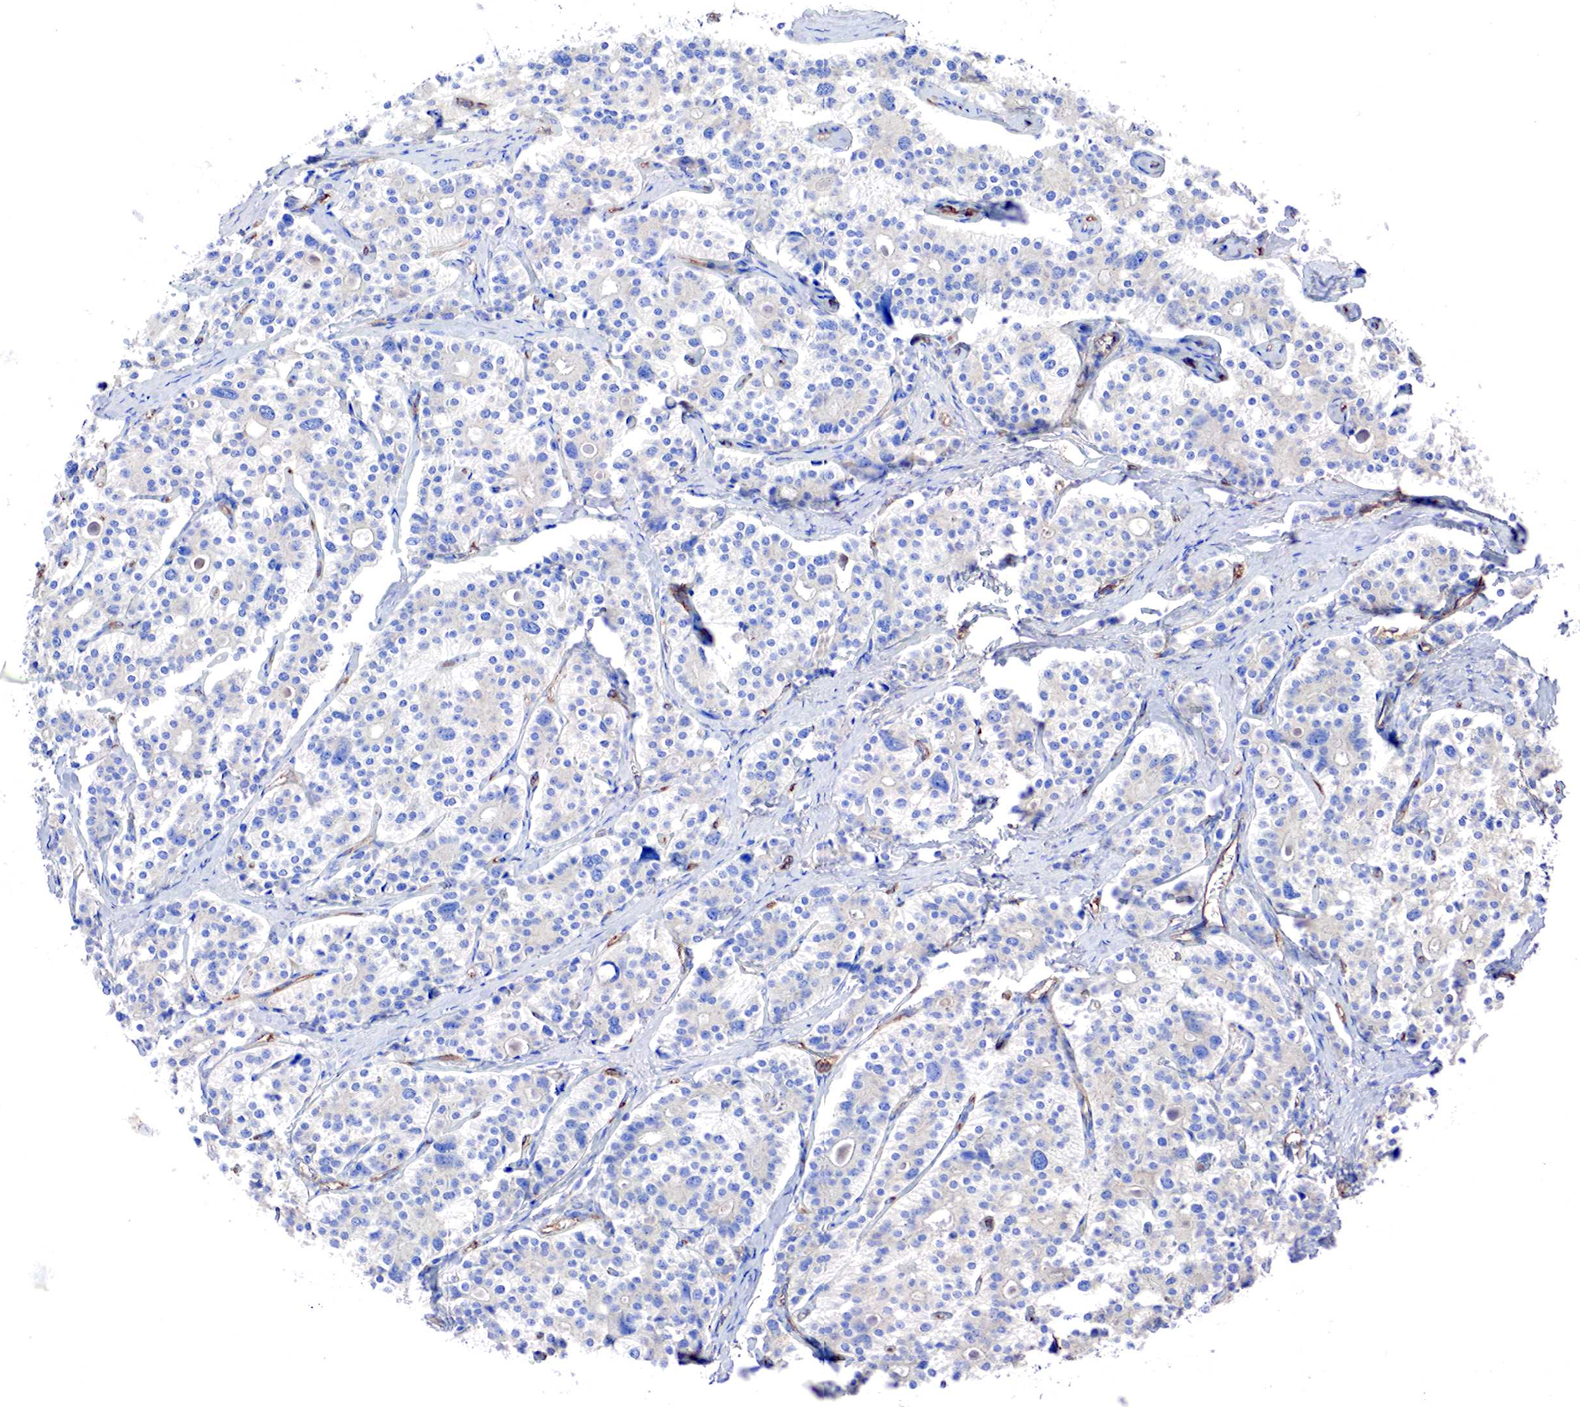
{"staining": {"intensity": "negative", "quantity": "none", "location": "none"}, "tissue": "carcinoid", "cell_type": "Tumor cells", "image_type": "cancer", "snomed": [{"axis": "morphology", "description": "Carcinoid, malignant, NOS"}, {"axis": "topography", "description": "Small intestine"}], "caption": "An image of human carcinoid (malignant) is negative for staining in tumor cells. (Immunohistochemistry, brightfield microscopy, high magnification).", "gene": "RDX", "patient": {"sex": "male", "age": 63}}